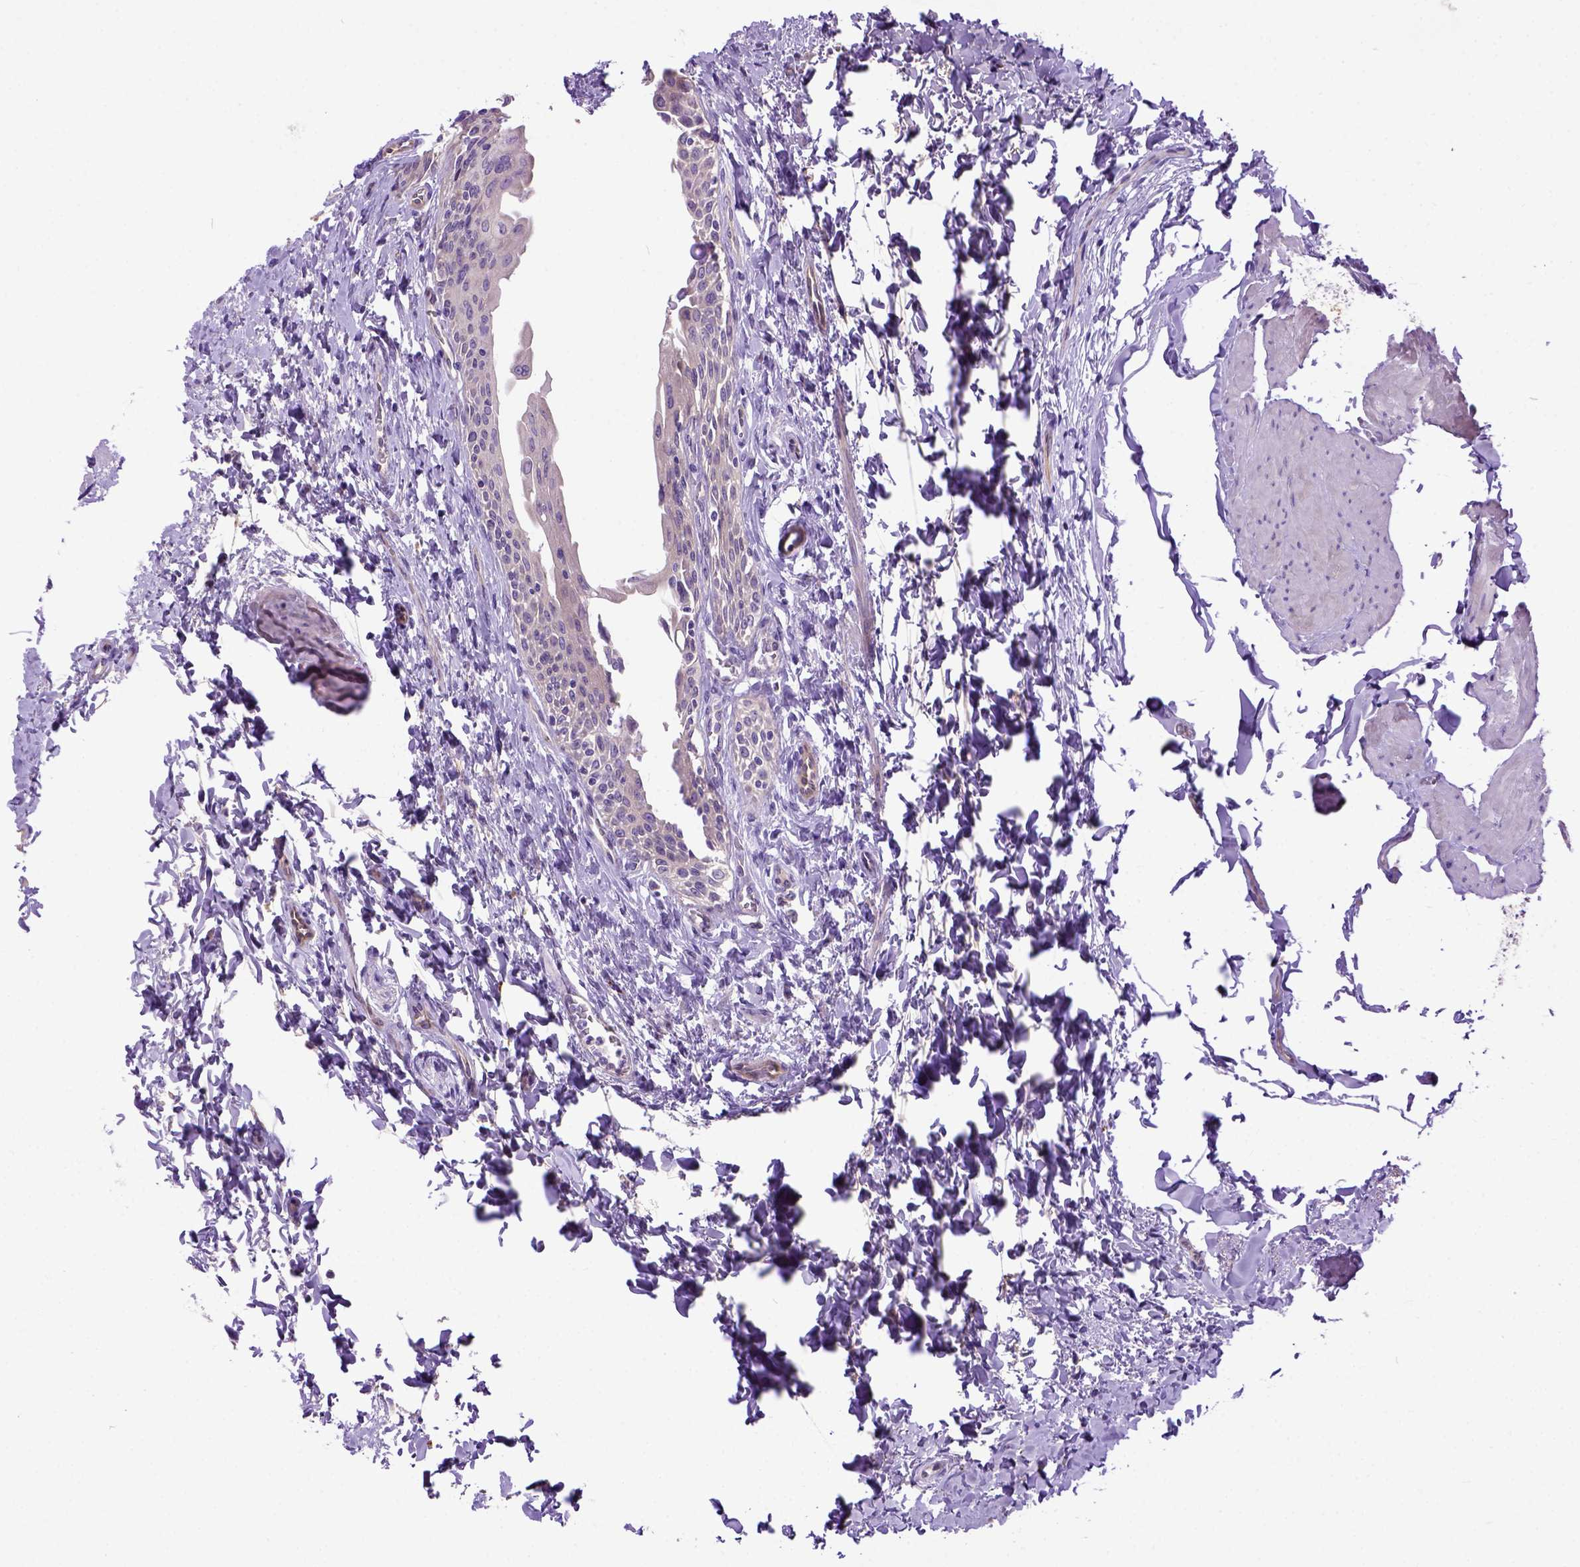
{"staining": {"intensity": "weak", "quantity": "25%-75%", "location": "cytoplasmic/membranous"}, "tissue": "urinary bladder", "cell_type": "Urothelial cells", "image_type": "normal", "snomed": [{"axis": "morphology", "description": "Normal tissue, NOS"}, {"axis": "topography", "description": "Urinary bladder"}], "caption": "The image shows a brown stain indicating the presence of a protein in the cytoplasmic/membranous of urothelial cells in urinary bladder.", "gene": "DEPDC1B", "patient": {"sex": "male", "age": 56}}